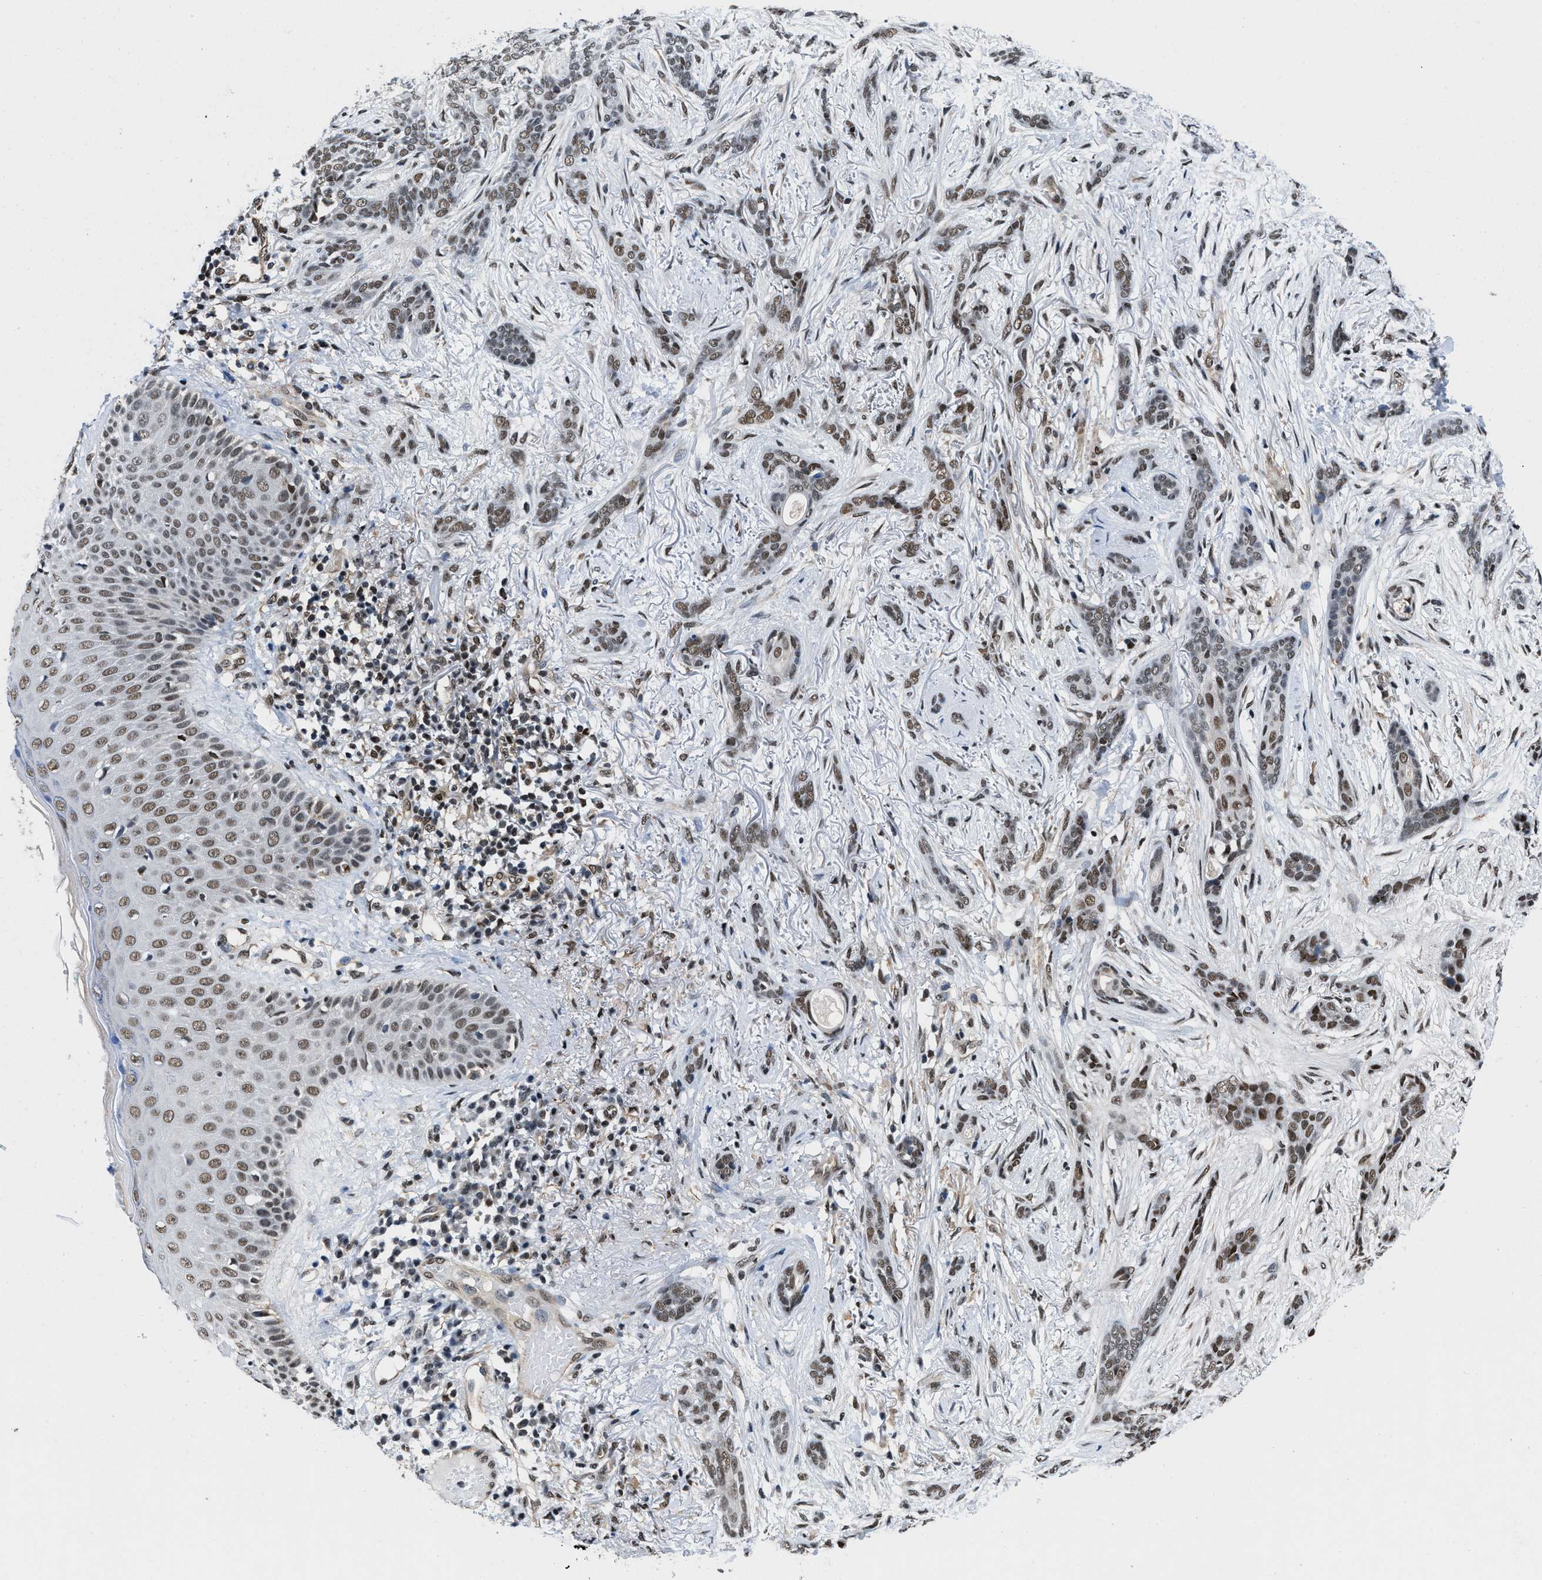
{"staining": {"intensity": "moderate", "quantity": "25%-75%", "location": "nuclear"}, "tissue": "skin cancer", "cell_type": "Tumor cells", "image_type": "cancer", "snomed": [{"axis": "morphology", "description": "Basal cell carcinoma"}, {"axis": "morphology", "description": "Adnexal tumor, benign"}, {"axis": "topography", "description": "Skin"}], "caption": "Immunohistochemistry of skin cancer (benign adnexal tumor) demonstrates medium levels of moderate nuclear expression in about 25%-75% of tumor cells.", "gene": "SAFB", "patient": {"sex": "female", "age": 42}}